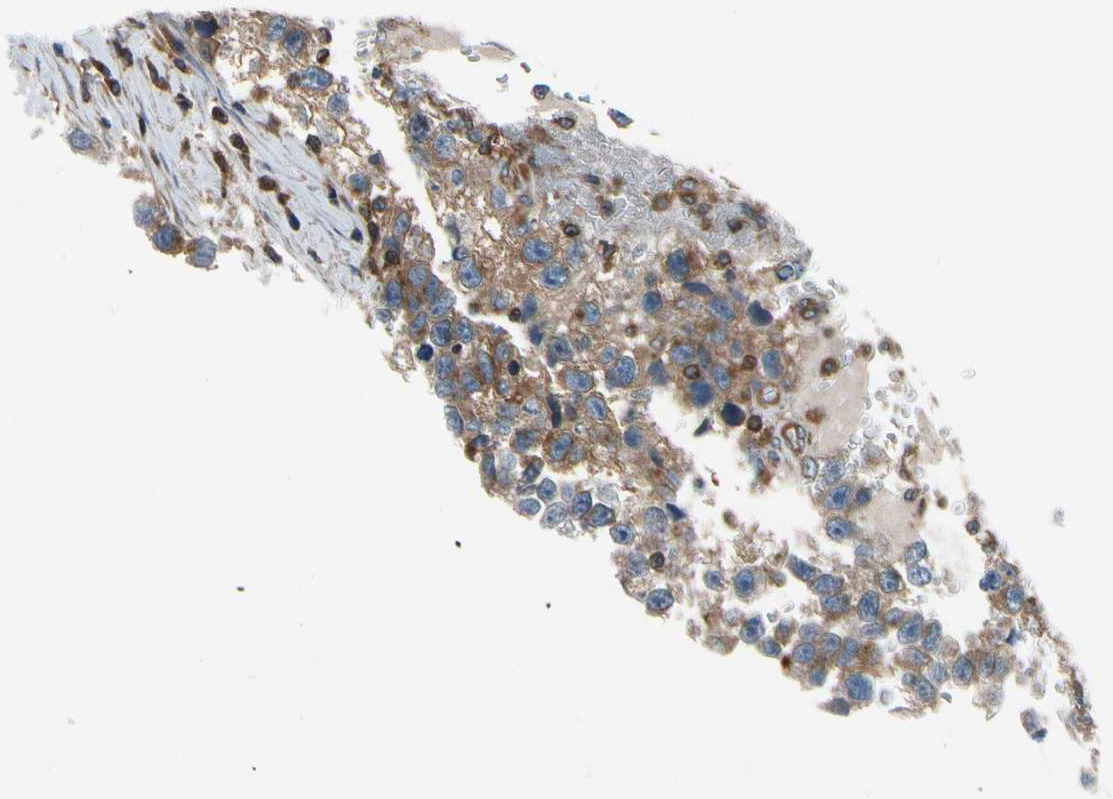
{"staining": {"intensity": "moderate", "quantity": "25%-75%", "location": "cytoplasmic/membranous"}, "tissue": "testis cancer", "cell_type": "Tumor cells", "image_type": "cancer", "snomed": [{"axis": "morphology", "description": "Seminoma, NOS"}, {"axis": "topography", "description": "Testis"}], "caption": "IHC image of human seminoma (testis) stained for a protein (brown), which shows medium levels of moderate cytoplasmic/membranous expression in approximately 25%-75% of tumor cells.", "gene": "EPS15", "patient": {"sex": "male", "age": 33}}